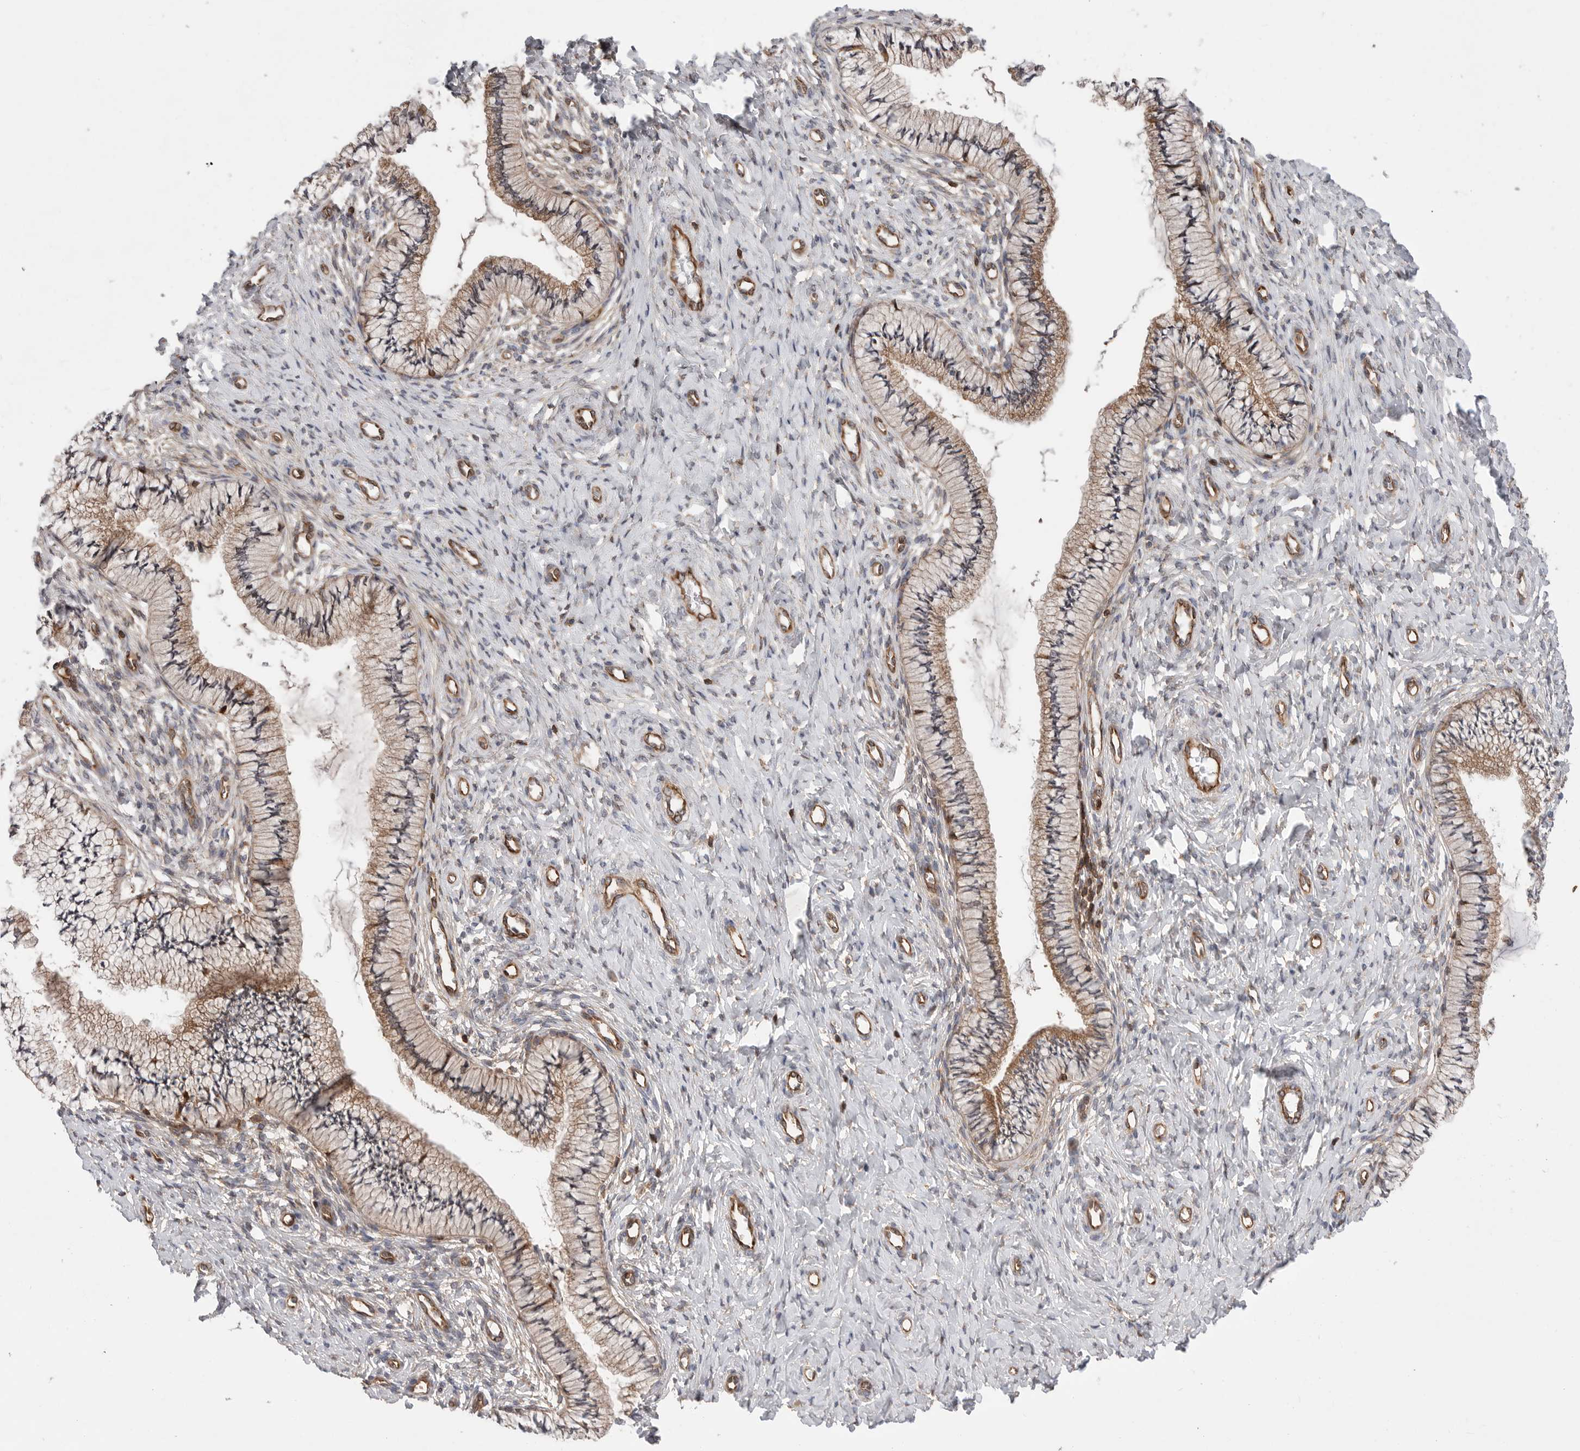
{"staining": {"intensity": "moderate", "quantity": ">75%", "location": "cytoplasmic/membranous"}, "tissue": "cervix", "cell_type": "Glandular cells", "image_type": "normal", "snomed": [{"axis": "morphology", "description": "Normal tissue, NOS"}, {"axis": "topography", "description": "Cervix"}], "caption": "An IHC photomicrograph of normal tissue is shown. Protein staining in brown labels moderate cytoplasmic/membranous positivity in cervix within glandular cells.", "gene": "PRKCH", "patient": {"sex": "female", "age": 36}}